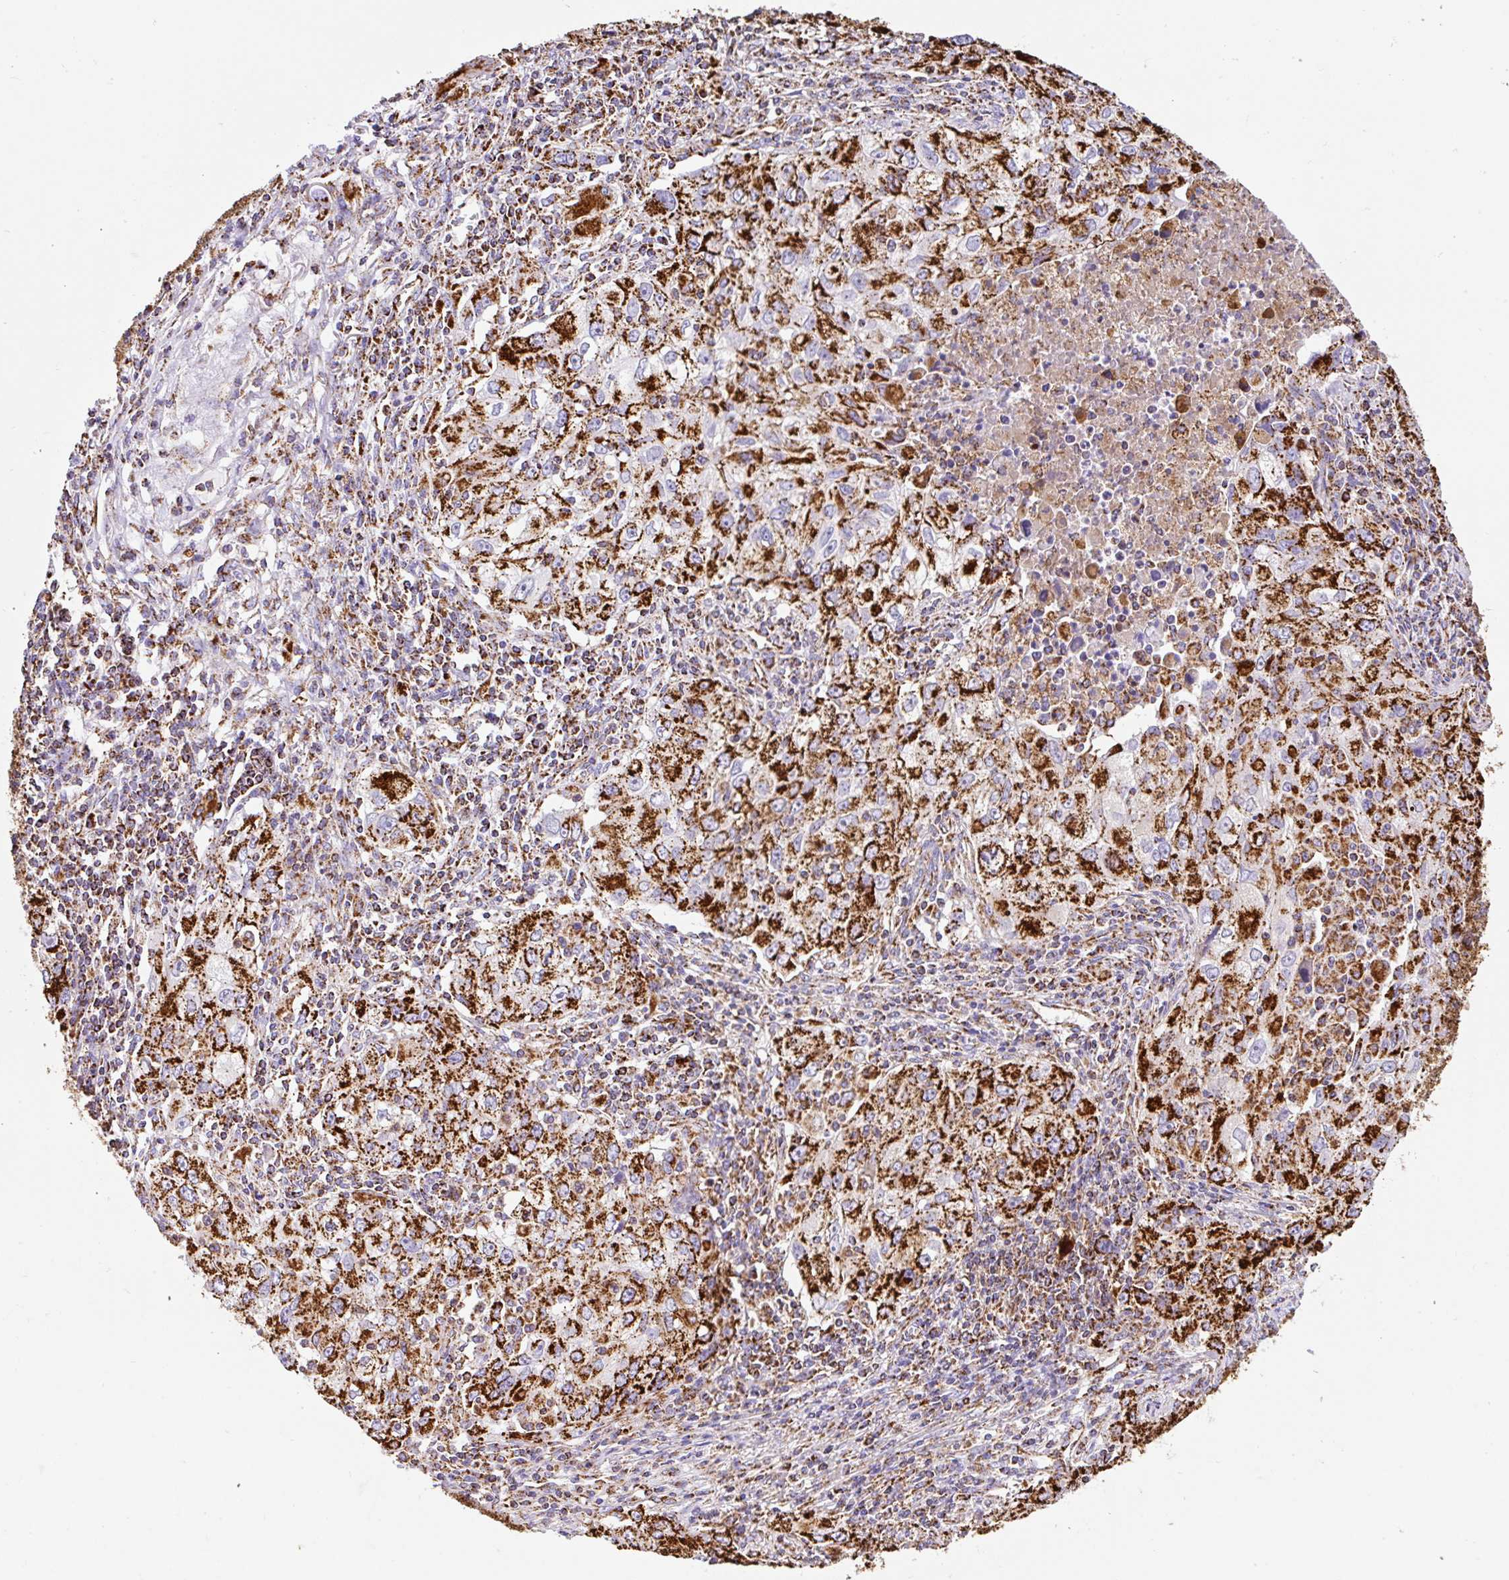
{"staining": {"intensity": "strong", "quantity": ">75%", "location": "cytoplasmic/membranous"}, "tissue": "lung cancer", "cell_type": "Tumor cells", "image_type": "cancer", "snomed": [{"axis": "morphology", "description": "Adenocarcinoma, NOS"}, {"axis": "morphology", "description": "Adenocarcinoma, metastatic, NOS"}, {"axis": "topography", "description": "Lymph node"}, {"axis": "topography", "description": "Lung"}], "caption": "Protein staining of lung cancer (adenocarcinoma) tissue demonstrates strong cytoplasmic/membranous expression in about >75% of tumor cells. (DAB IHC with brightfield microscopy, high magnification).", "gene": "ANKRD33B", "patient": {"sex": "female", "age": 42}}